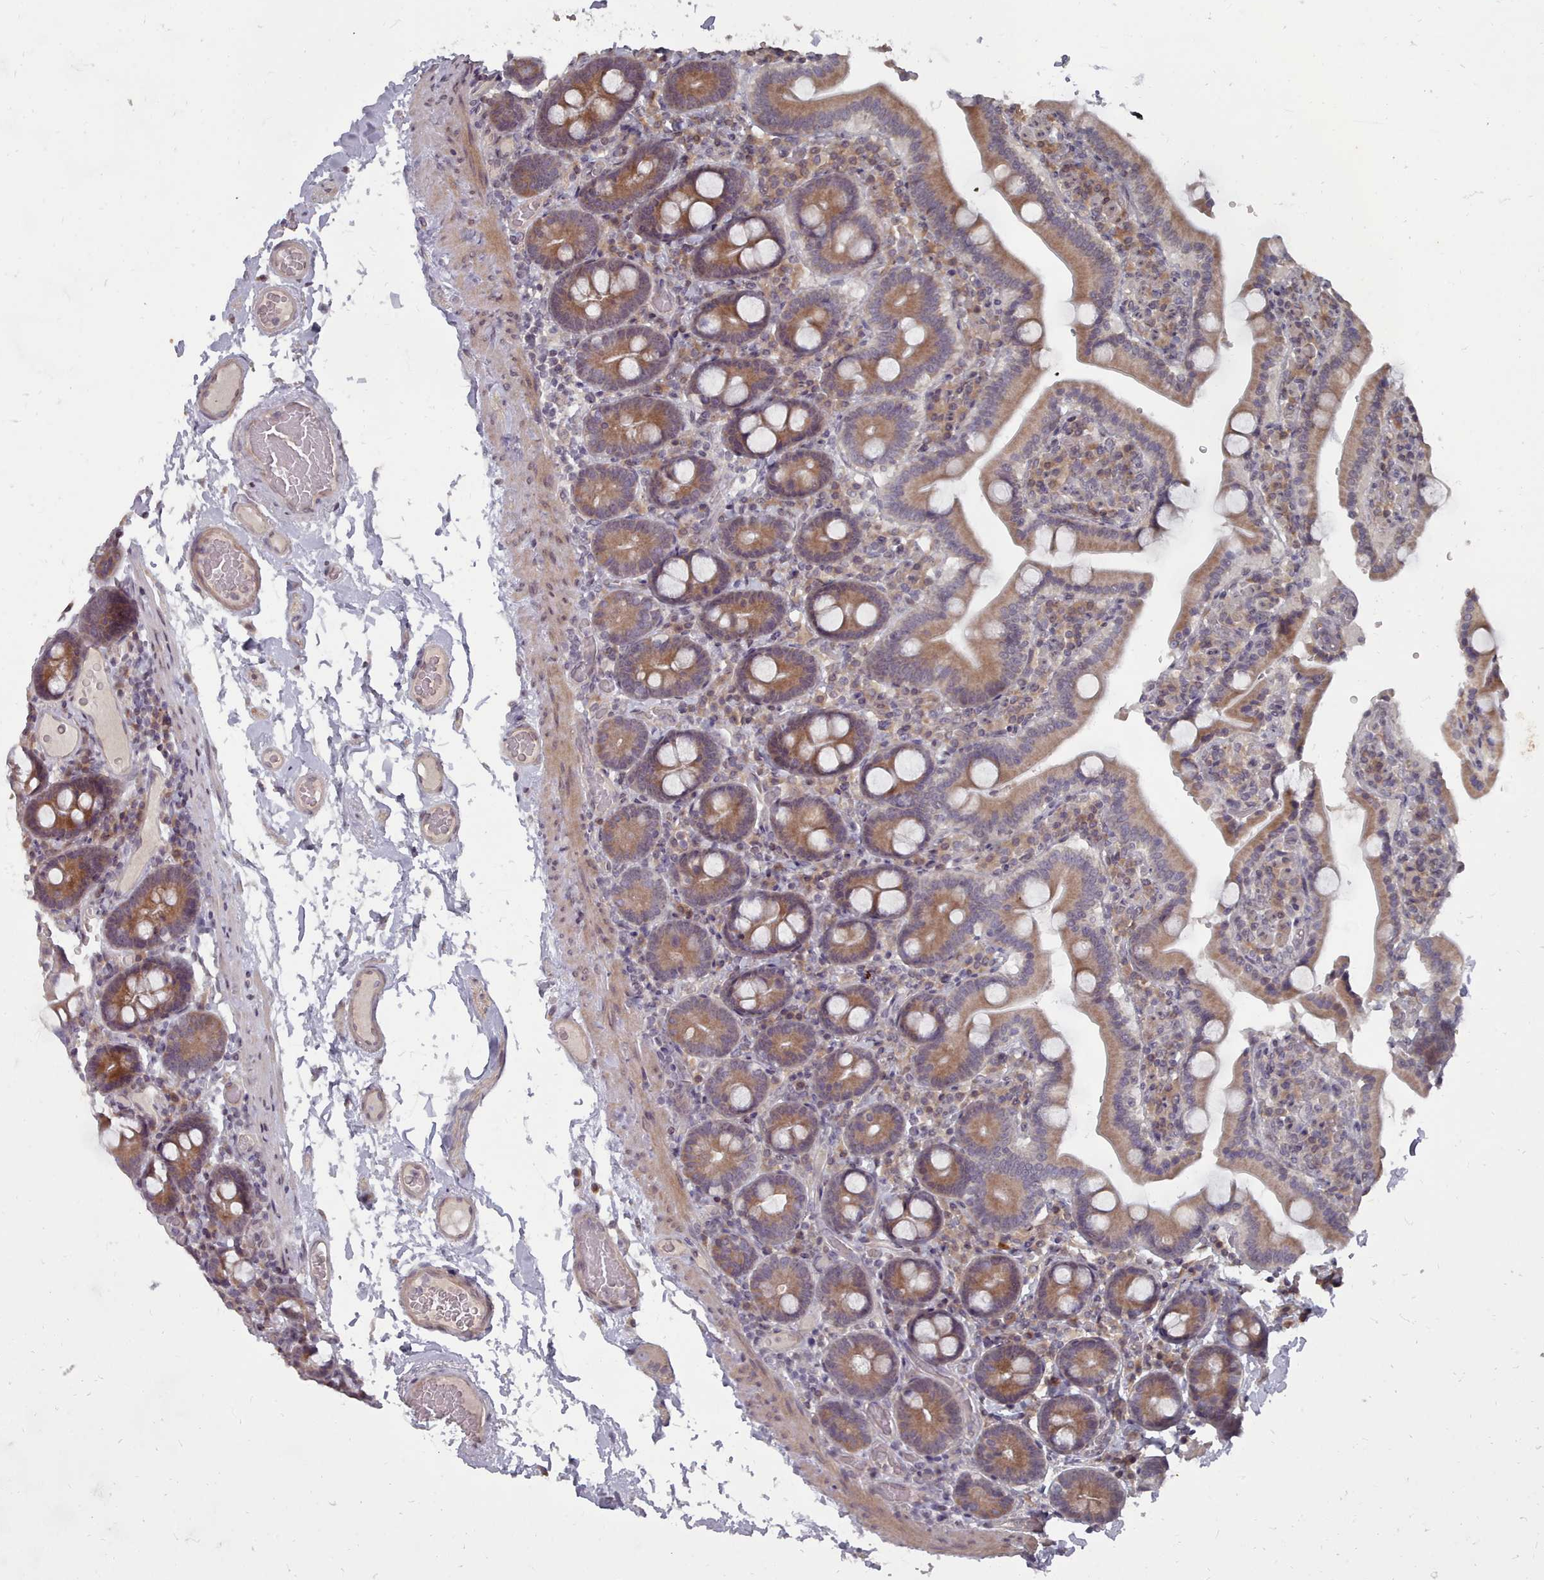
{"staining": {"intensity": "moderate", "quantity": "25%-75%", "location": "cytoplasmic/membranous"}, "tissue": "duodenum", "cell_type": "Glandular cells", "image_type": "normal", "snomed": [{"axis": "morphology", "description": "Normal tissue, NOS"}, {"axis": "topography", "description": "Duodenum"}], "caption": "Protein expression analysis of benign duodenum exhibits moderate cytoplasmic/membranous staining in about 25%-75% of glandular cells.", "gene": "ACKR3", "patient": {"sex": "male", "age": 55}}